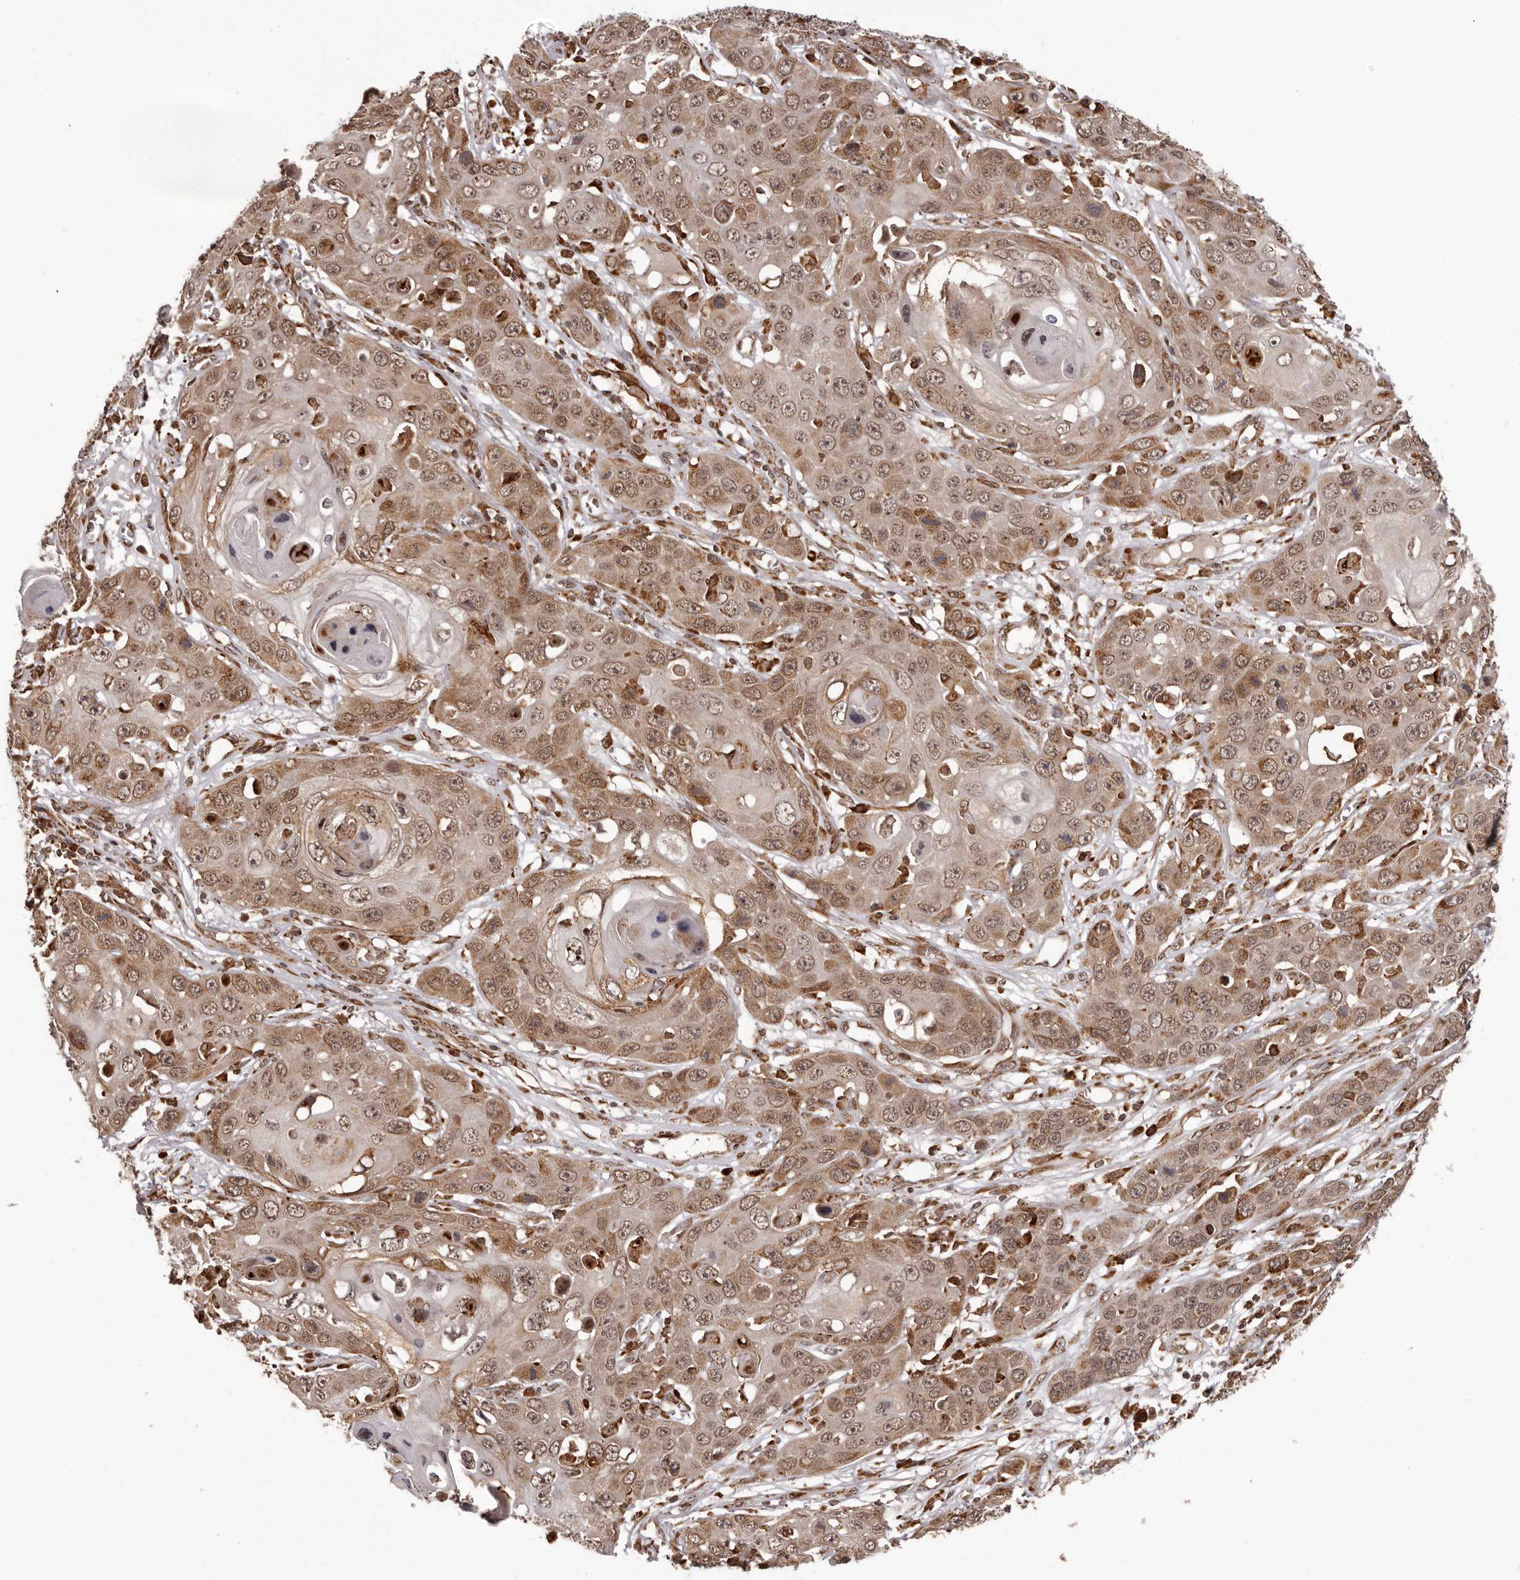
{"staining": {"intensity": "moderate", "quantity": ">75%", "location": "cytoplasmic/membranous,nuclear"}, "tissue": "skin cancer", "cell_type": "Tumor cells", "image_type": "cancer", "snomed": [{"axis": "morphology", "description": "Squamous cell carcinoma, NOS"}, {"axis": "topography", "description": "Skin"}], "caption": "Skin cancer stained with immunohistochemistry (IHC) reveals moderate cytoplasmic/membranous and nuclear positivity in approximately >75% of tumor cells.", "gene": "IL32", "patient": {"sex": "male", "age": 55}}